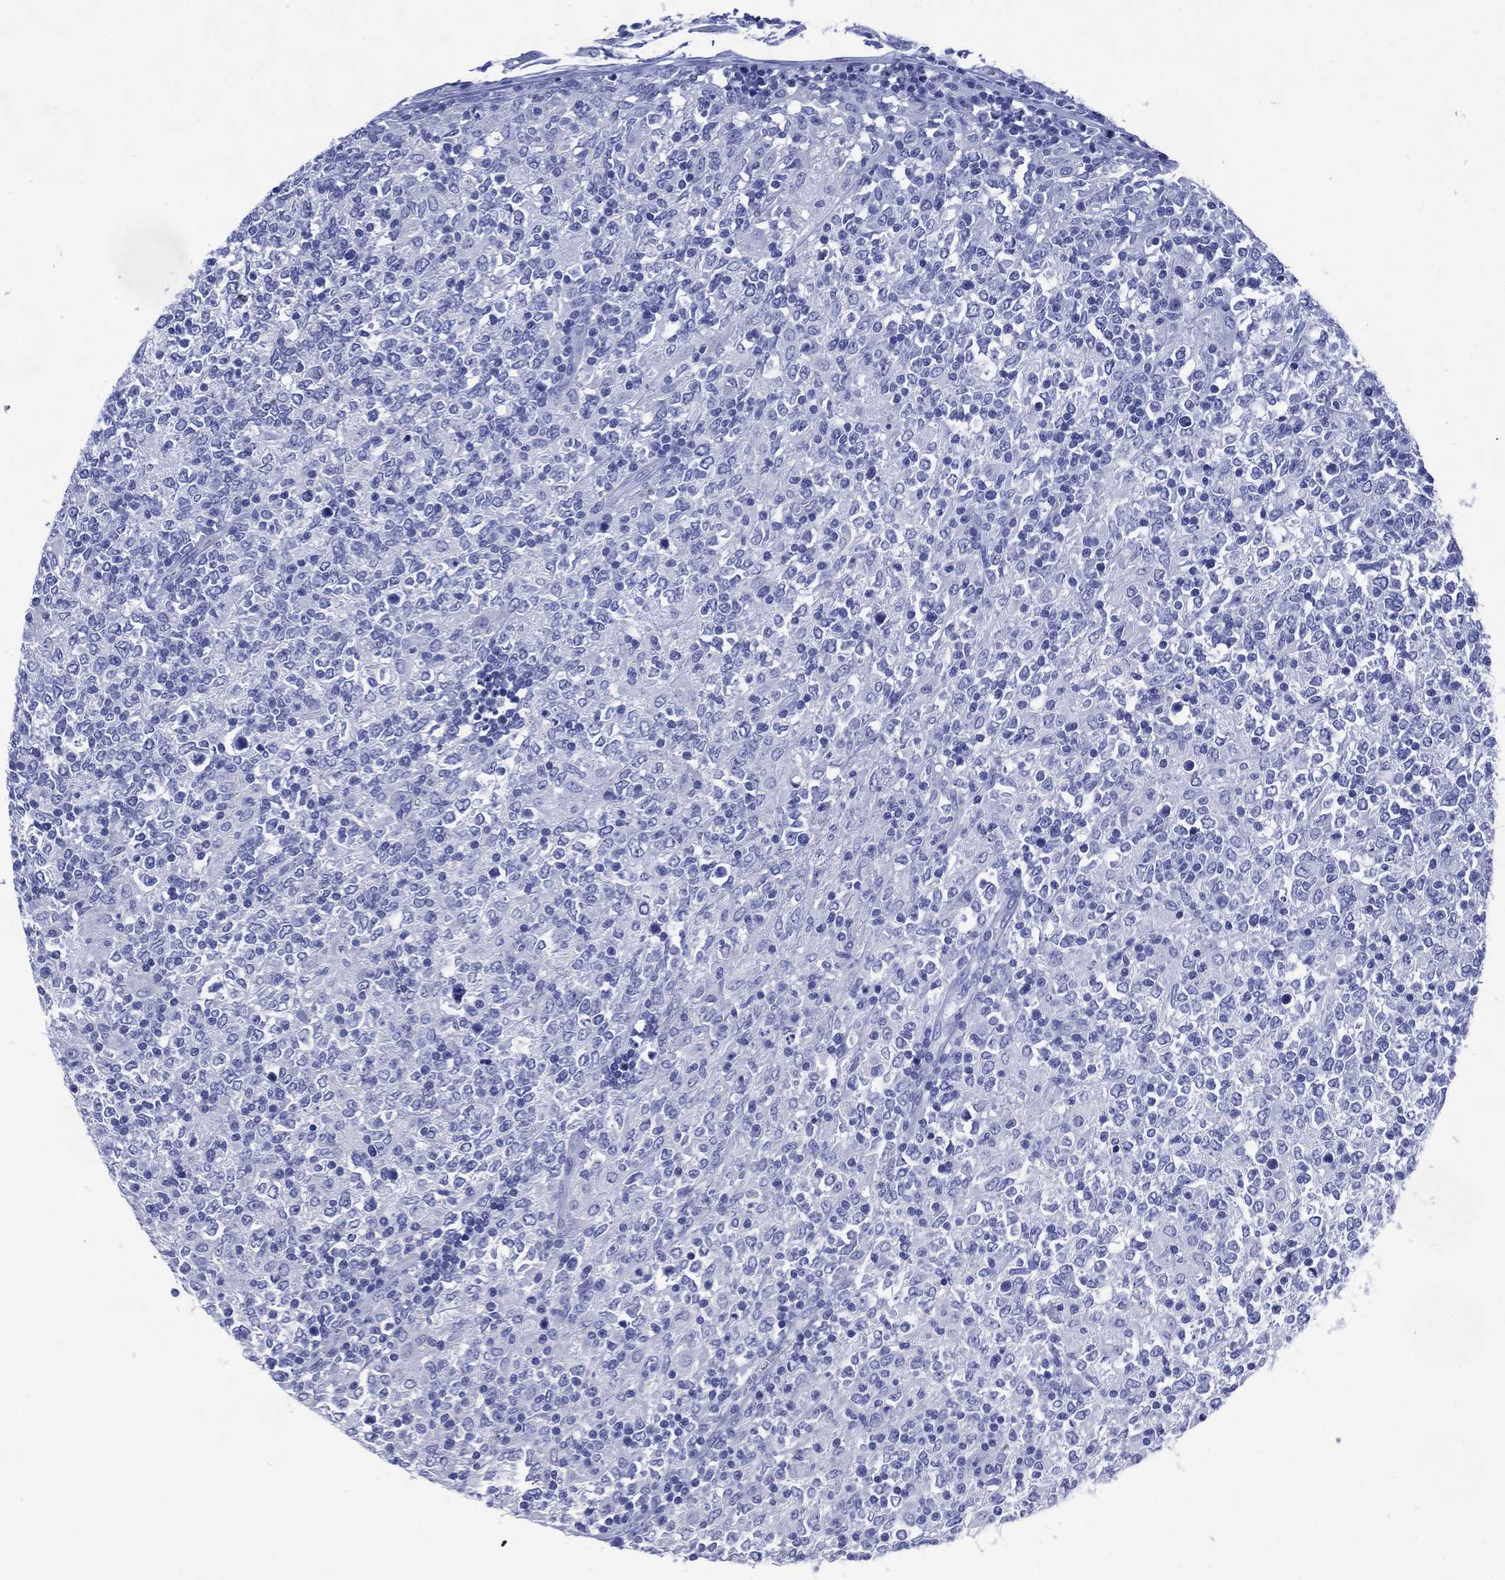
{"staining": {"intensity": "negative", "quantity": "none", "location": "none"}, "tissue": "lymphoma", "cell_type": "Tumor cells", "image_type": "cancer", "snomed": [{"axis": "morphology", "description": "Malignant lymphoma, non-Hodgkin's type, High grade"}, {"axis": "topography", "description": "Lymph node"}], "caption": "Lymphoma stained for a protein using immunohistochemistry reveals no staining tumor cells.", "gene": "SHCBP1L", "patient": {"sex": "female", "age": 84}}